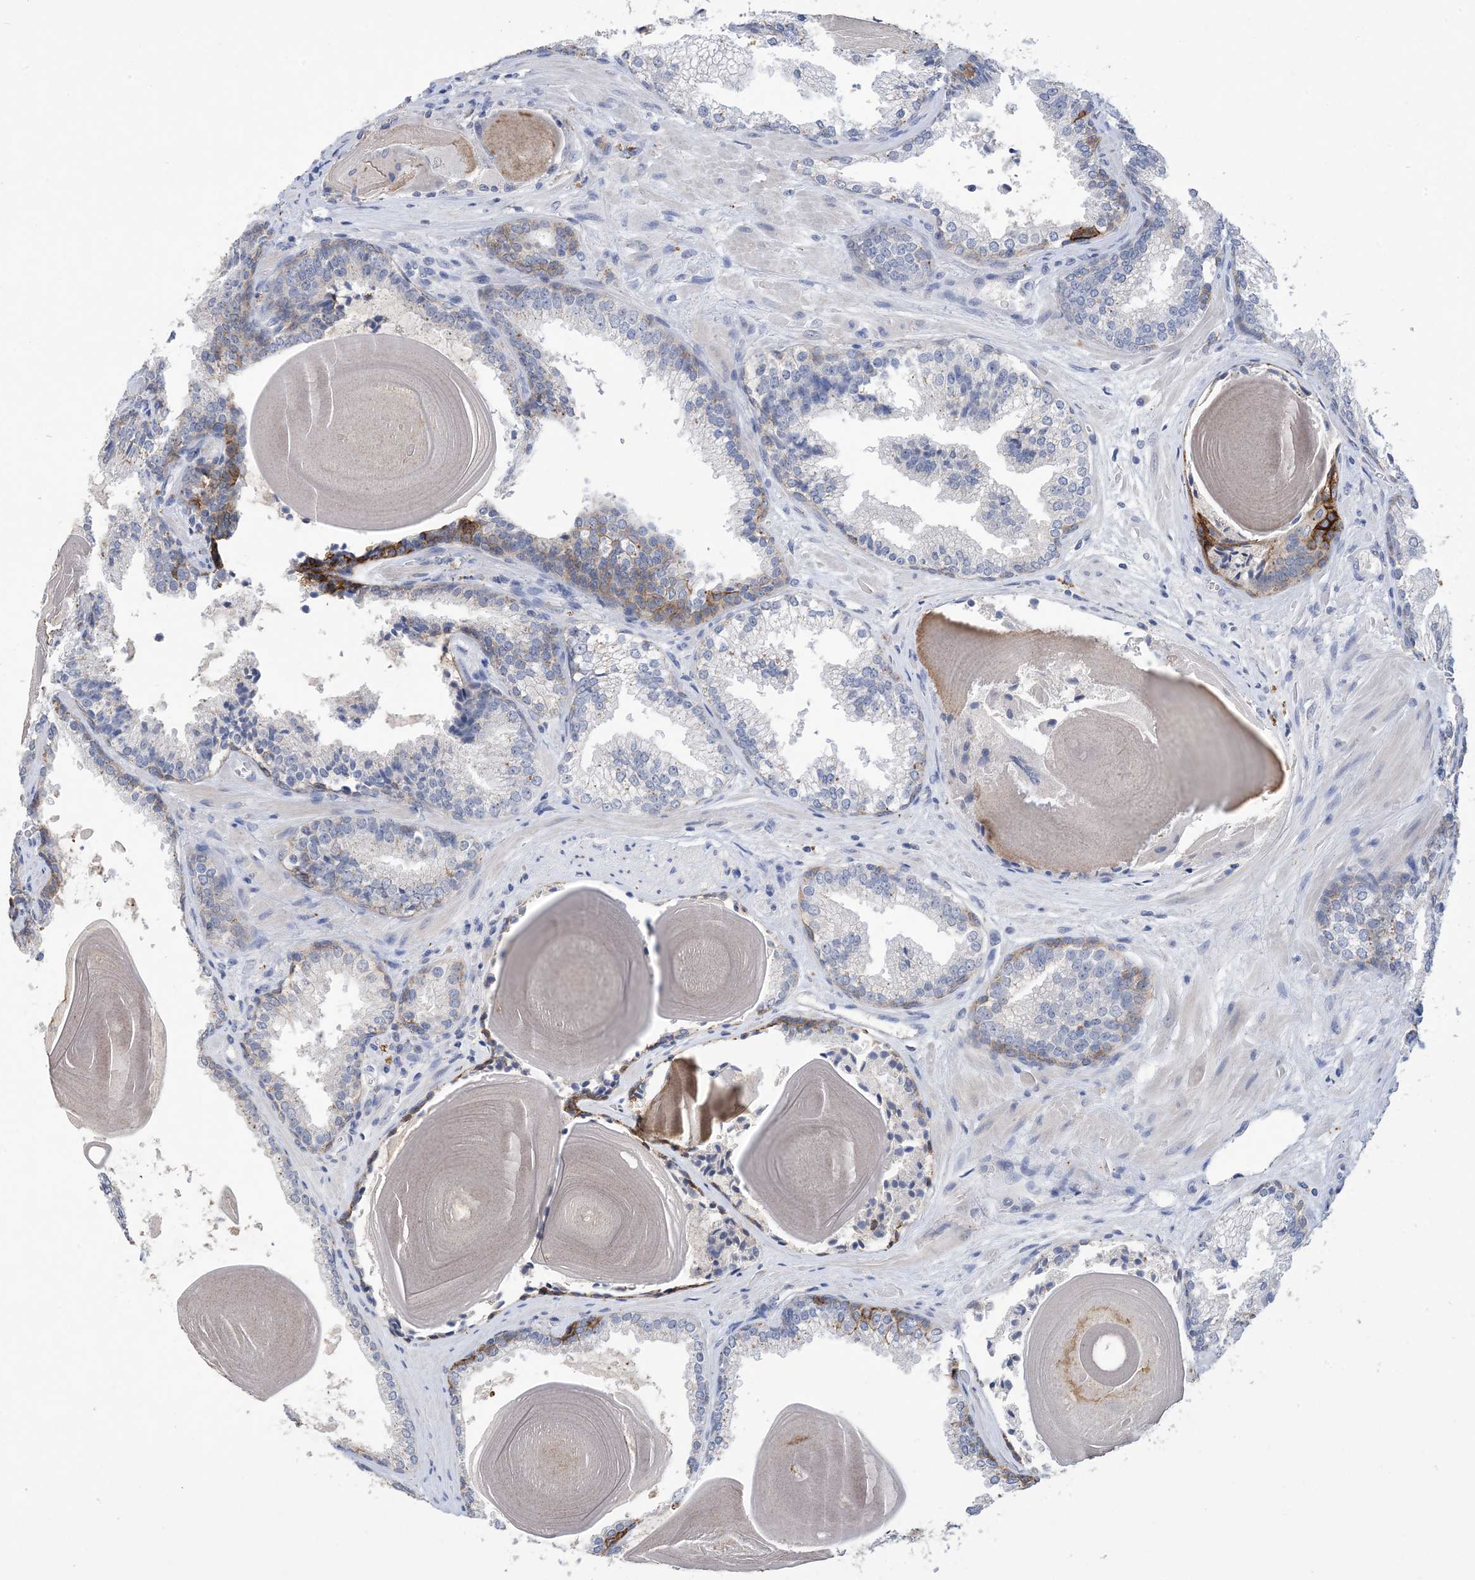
{"staining": {"intensity": "negative", "quantity": "none", "location": "none"}, "tissue": "prostate cancer", "cell_type": "Tumor cells", "image_type": "cancer", "snomed": [{"axis": "morphology", "description": "Adenocarcinoma, High grade"}, {"axis": "topography", "description": "Prostate"}], "caption": "DAB (3,3'-diaminobenzidine) immunohistochemical staining of adenocarcinoma (high-grade) (prostate) exhibits no significant positivity in tumor cells.", "gene": "DSC3", "patient": {"sex": "male", "age": 73}}